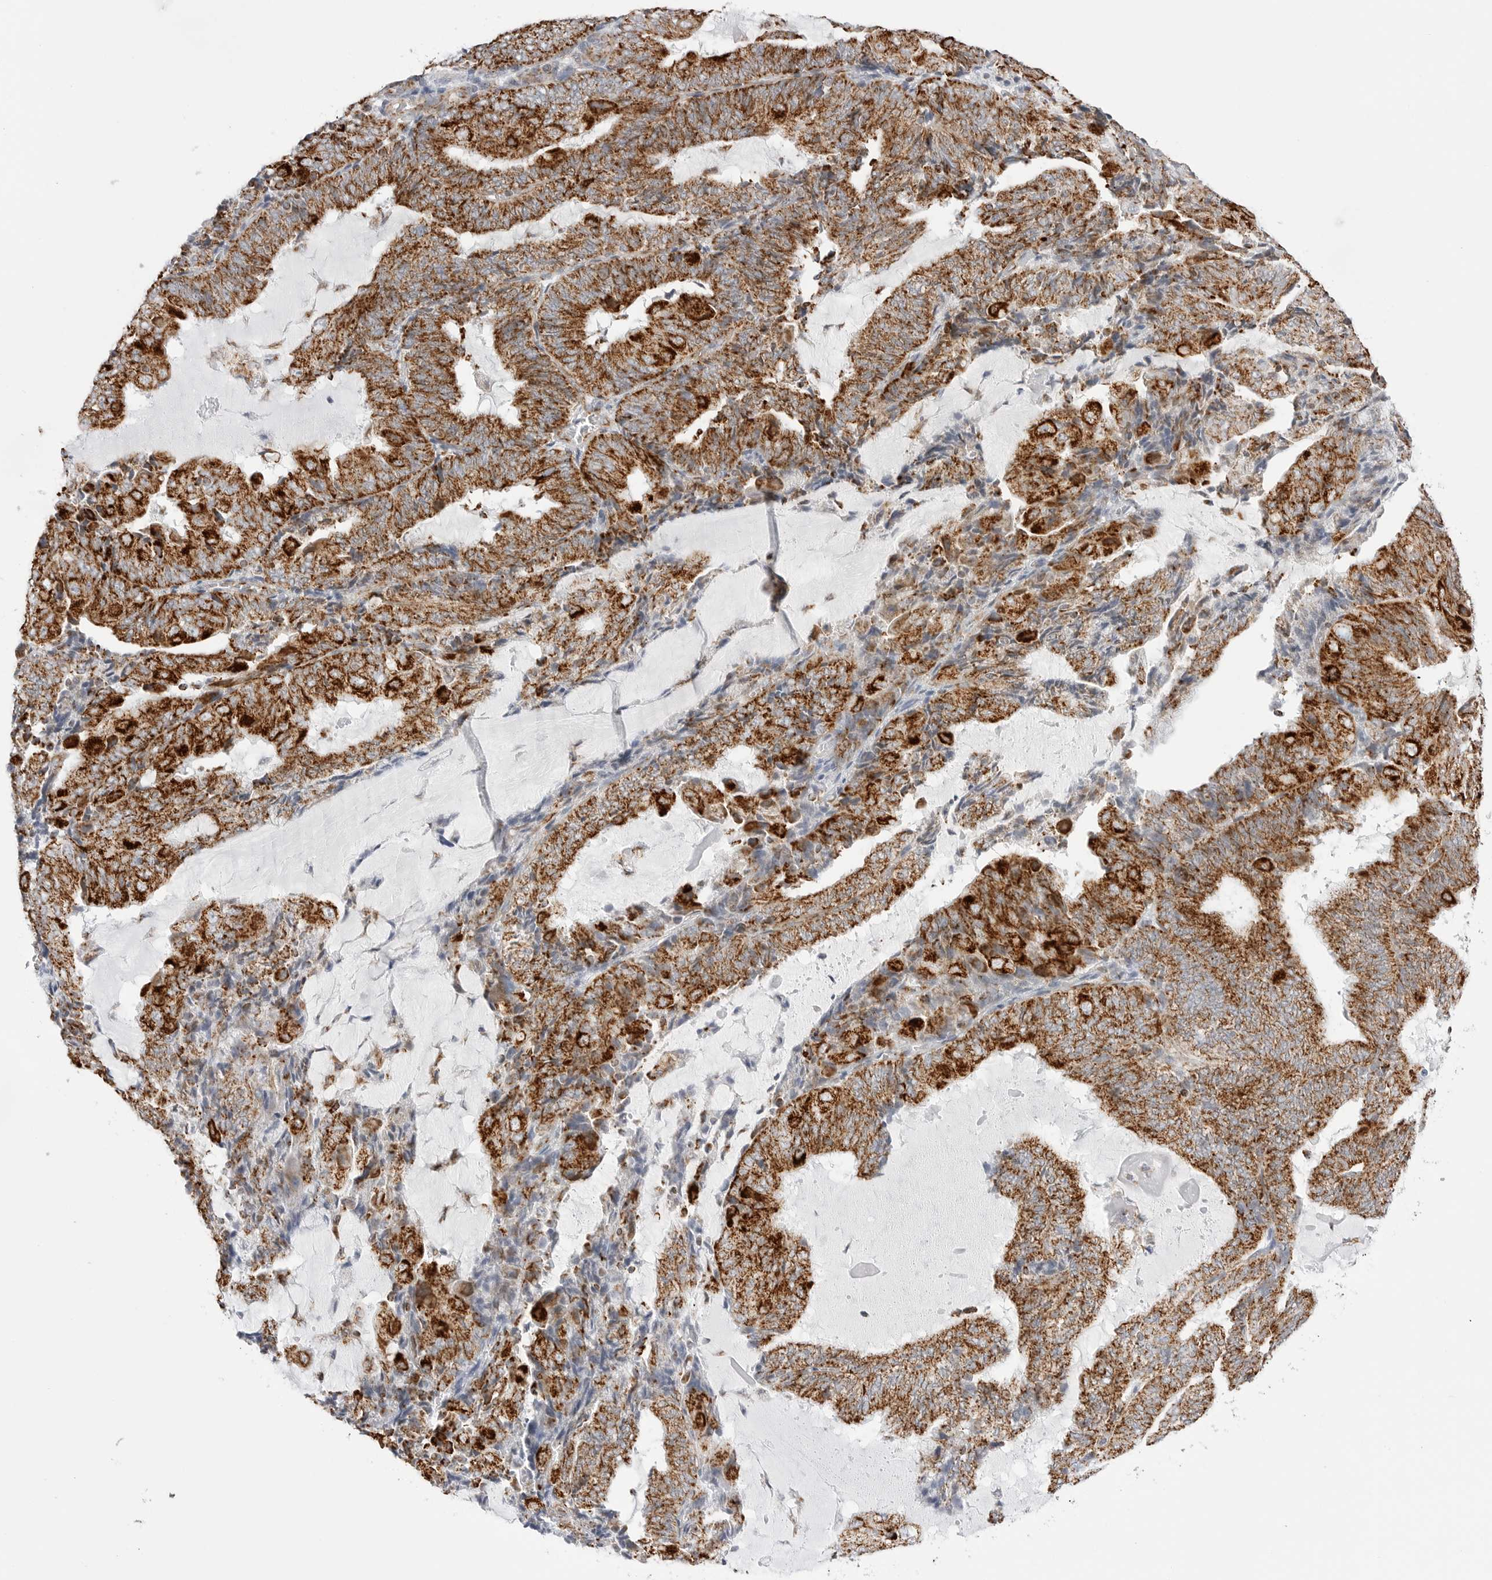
{"staining": {"intensity": "strong", "quantity": ">75%", "location": "cytoplasmic/membranous"}, "tissue": "endometrial cancer", "cell_type": "Tumor cells", "image_type": "cancer", "snomed": [{"axis": "morphology", "description": "Adenocarcinoma, NOS"}, {"axis": "topography", "description": "Endometrium"}], "caption": "IHC image of human endometrial adenocarcinoma stained for a protein (brown), which shows high levels of strong cytoplasmic/membranous positivity in about >75% of tumor cells.", "gene": "ATP5IF1", "patient": {"sex": "female", "age": 81}}